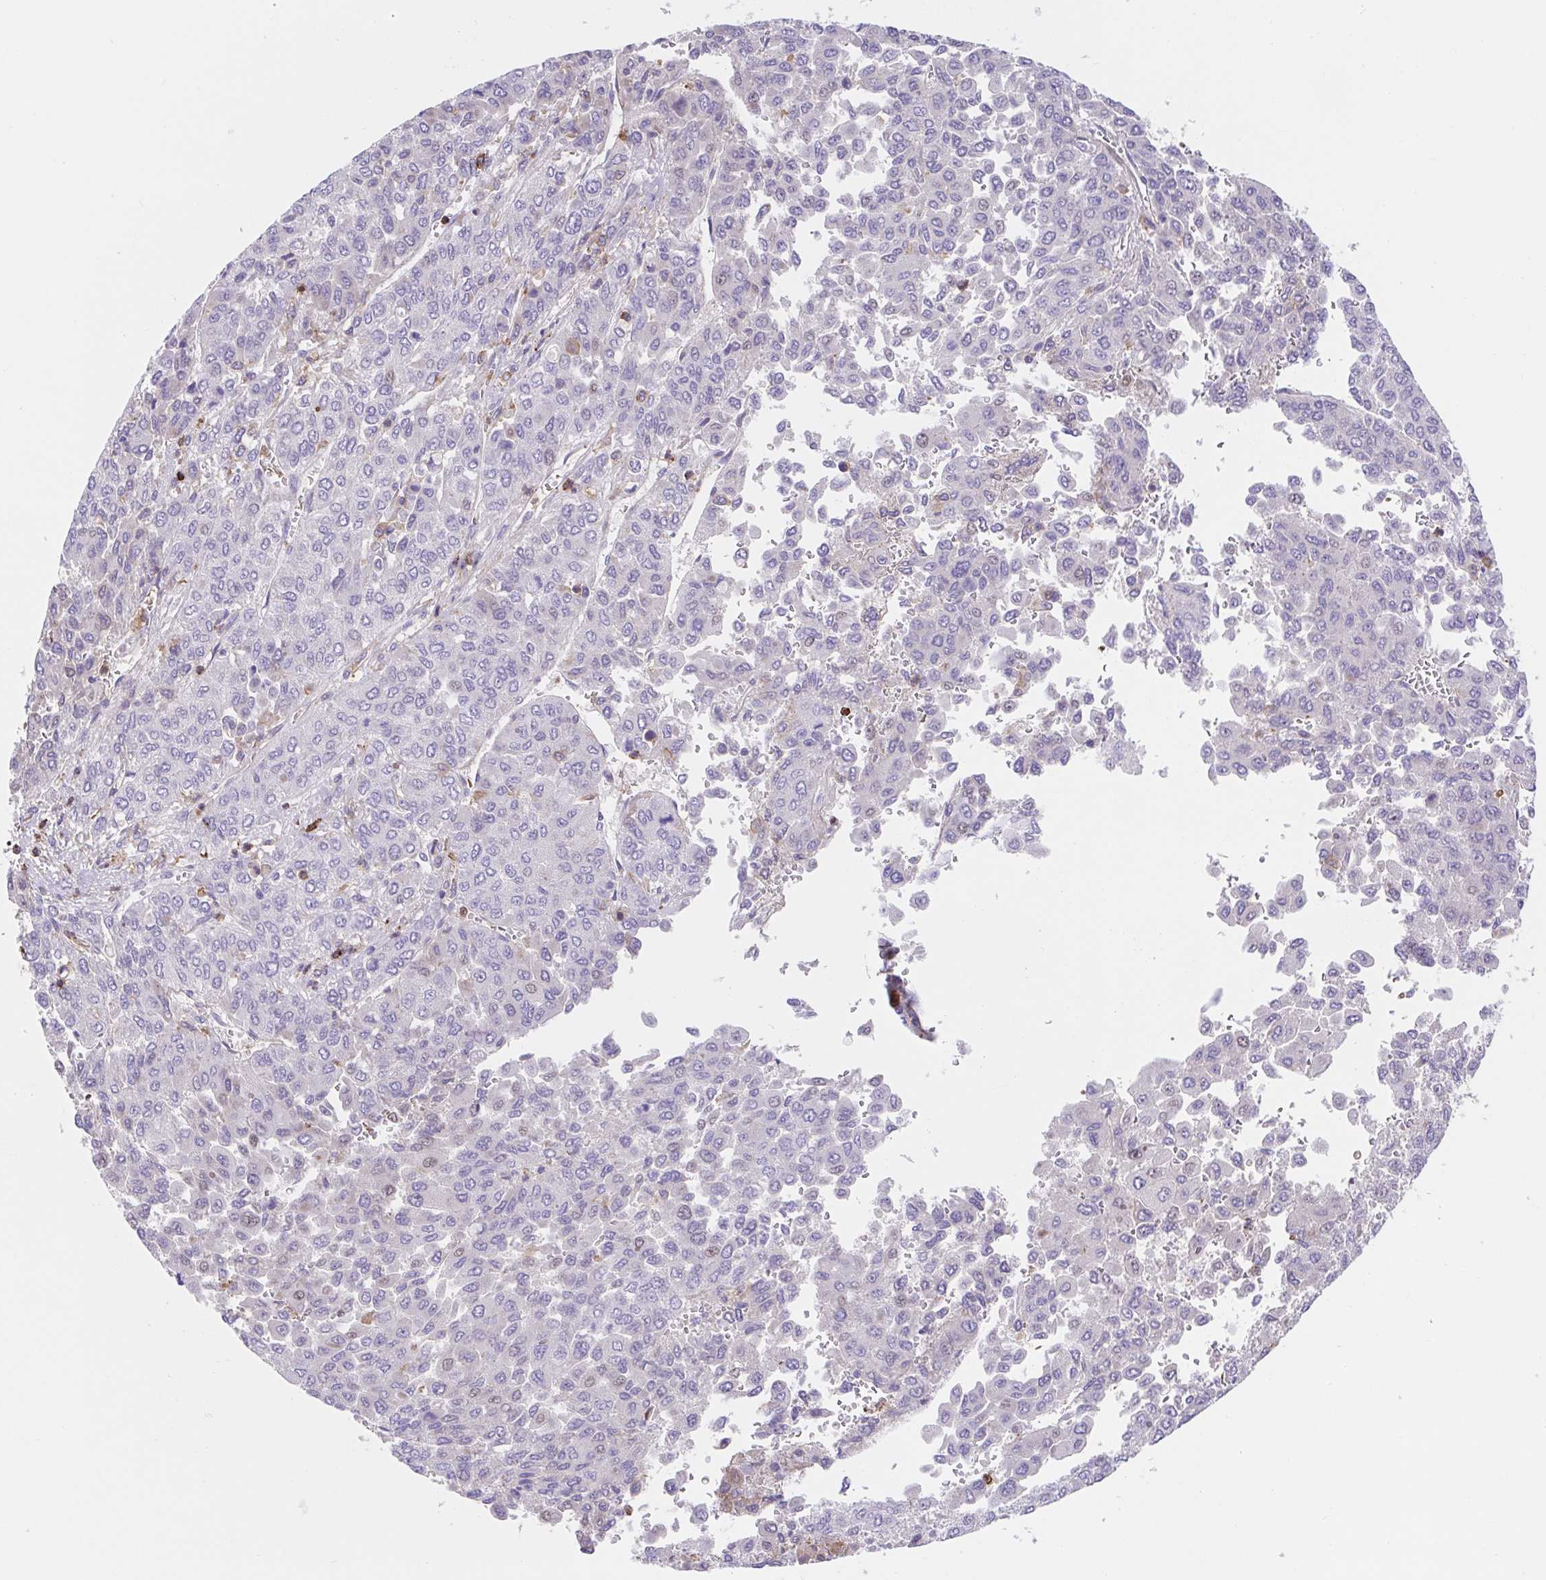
{"staining": {"intensity": "negative", "quantity": "none", "location": "none"}, "tissue": "liver cancer", "cell_type": "Tumor cells", "image_type": "cancer", "snomed": [{"axis": "morphology", "description": "Carcinoma, Hepatocellular, NOS"}, {"axis": "topography", "description": "Liver"}], "caption": "DAB immunohistochemical staining of liver hepatocellular carcinoma exhibits no significant staining in tumor cells.", "gene": "TPRG1", "patient": {"sex": "female", "age": 41}}